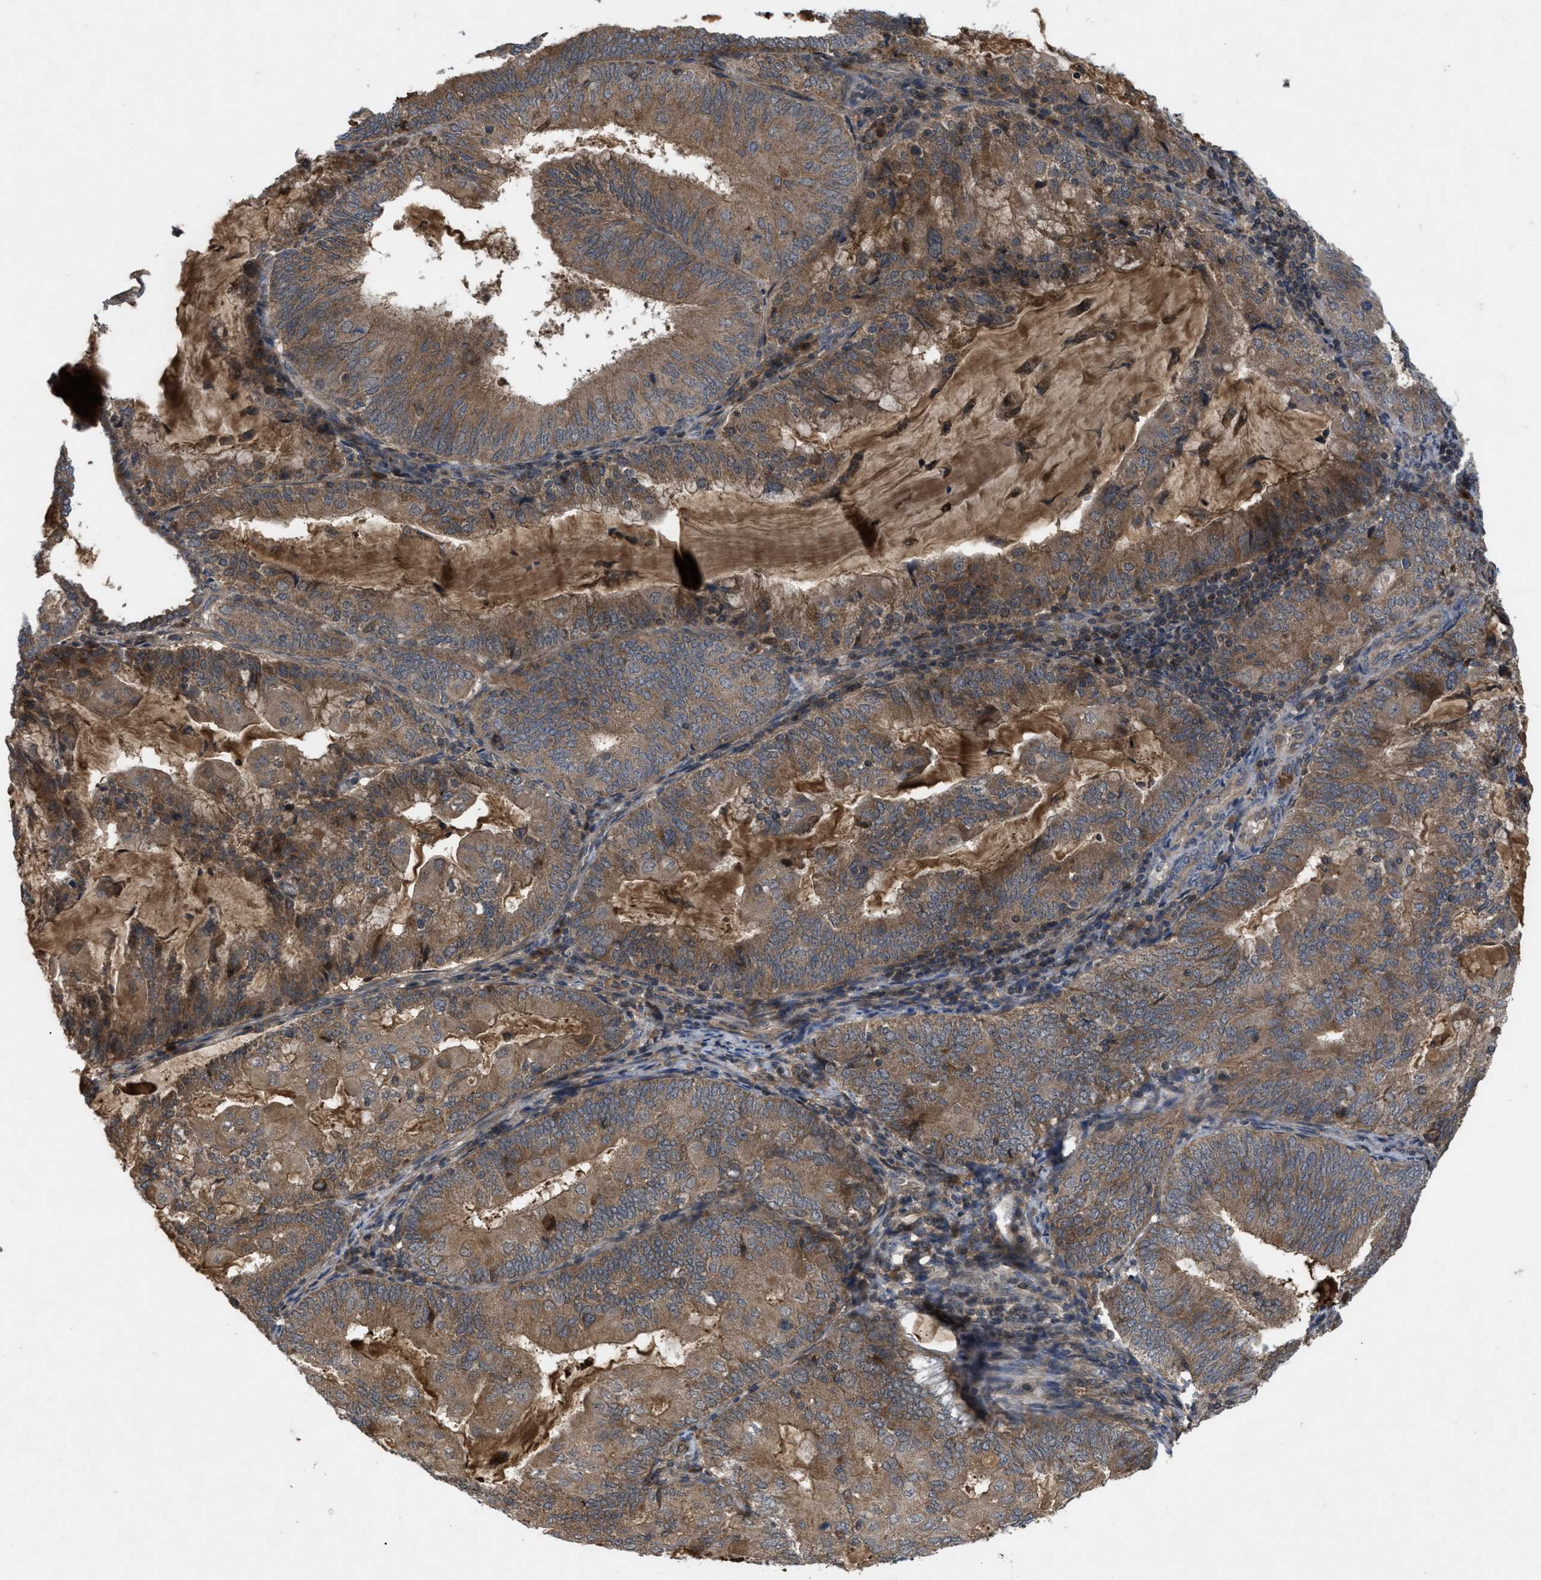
{"staining": {"intensity": "moderate", "quantity": ">75%", "location": "cytoplasmic/membranous"}, "tissue": "endometrial cancer", "cell_type": "Tumor cells", "image_type": "cancer", "snomed": [{"axis": "morphology", "description": "Adenocarcinoma, NOS"}, {"axis": "topography", "description": "Endometrium"}], "caption": "Moderate cytoplasmic/membranous staining for a protein is present in about >75% of tumor cells of endometrial adenocarcinoma using immunohistochemistry.", "gene": "RAB2A", "patient": {"sex": "female", "age": 81}}